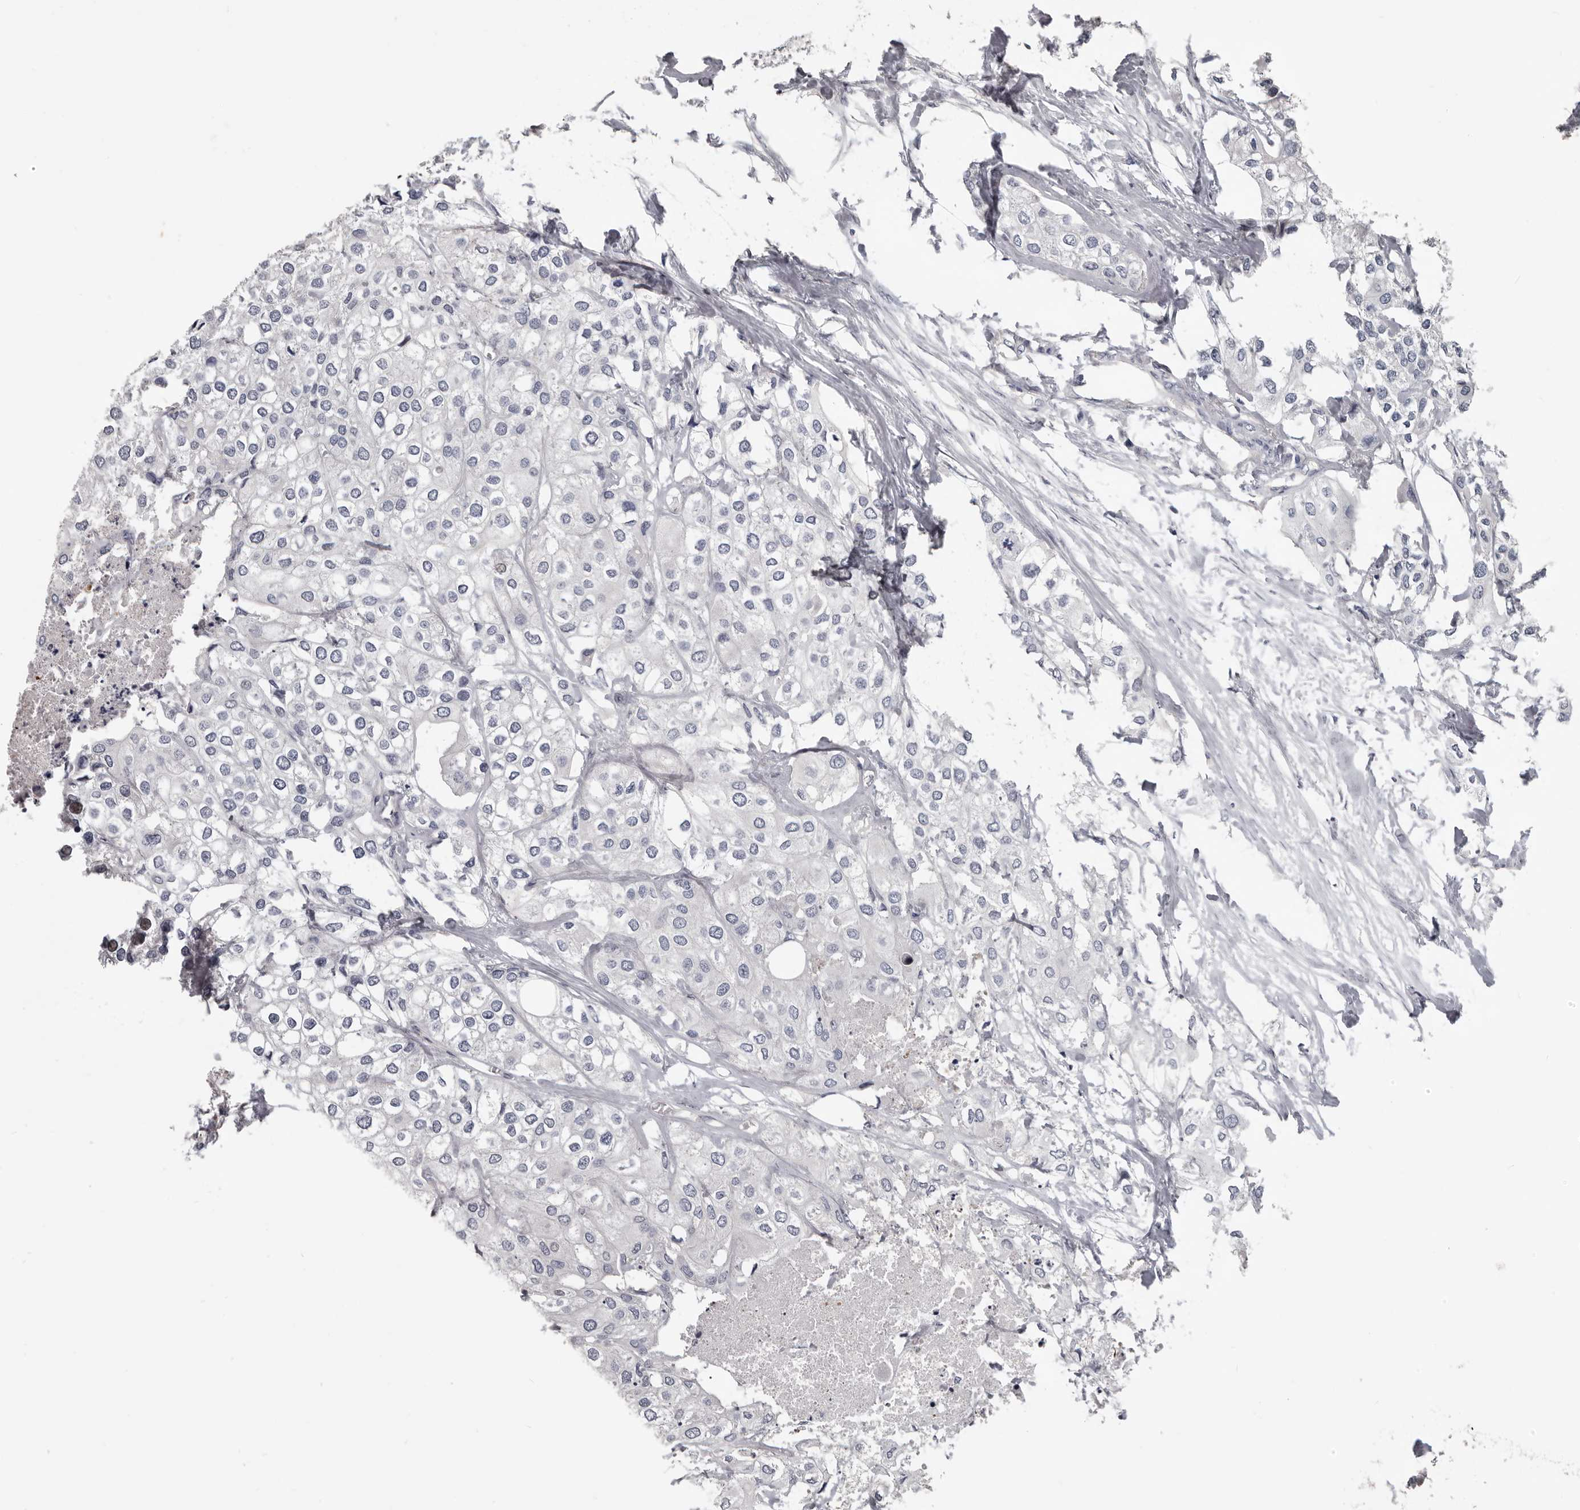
{"staining": {"intensity": "negative", "quantity": "none", "location": "none"}, "tissue": "urothelial cancer", "cell_type": "Tumor cells", "image_type": "cancer", "snomed": [{"axis": "morphology", "description": "Urothelial carcinoma, High grade"}, {"axis": "topography", "description": "Urinary bladder"}], "caption": "This is an immunohistochemistry micrograph of human high-grade urothelial carcinoma. There is no positivity in tumor cells.", "gene": "RNF217", "patient": {"sex": "male", "age": 64}}